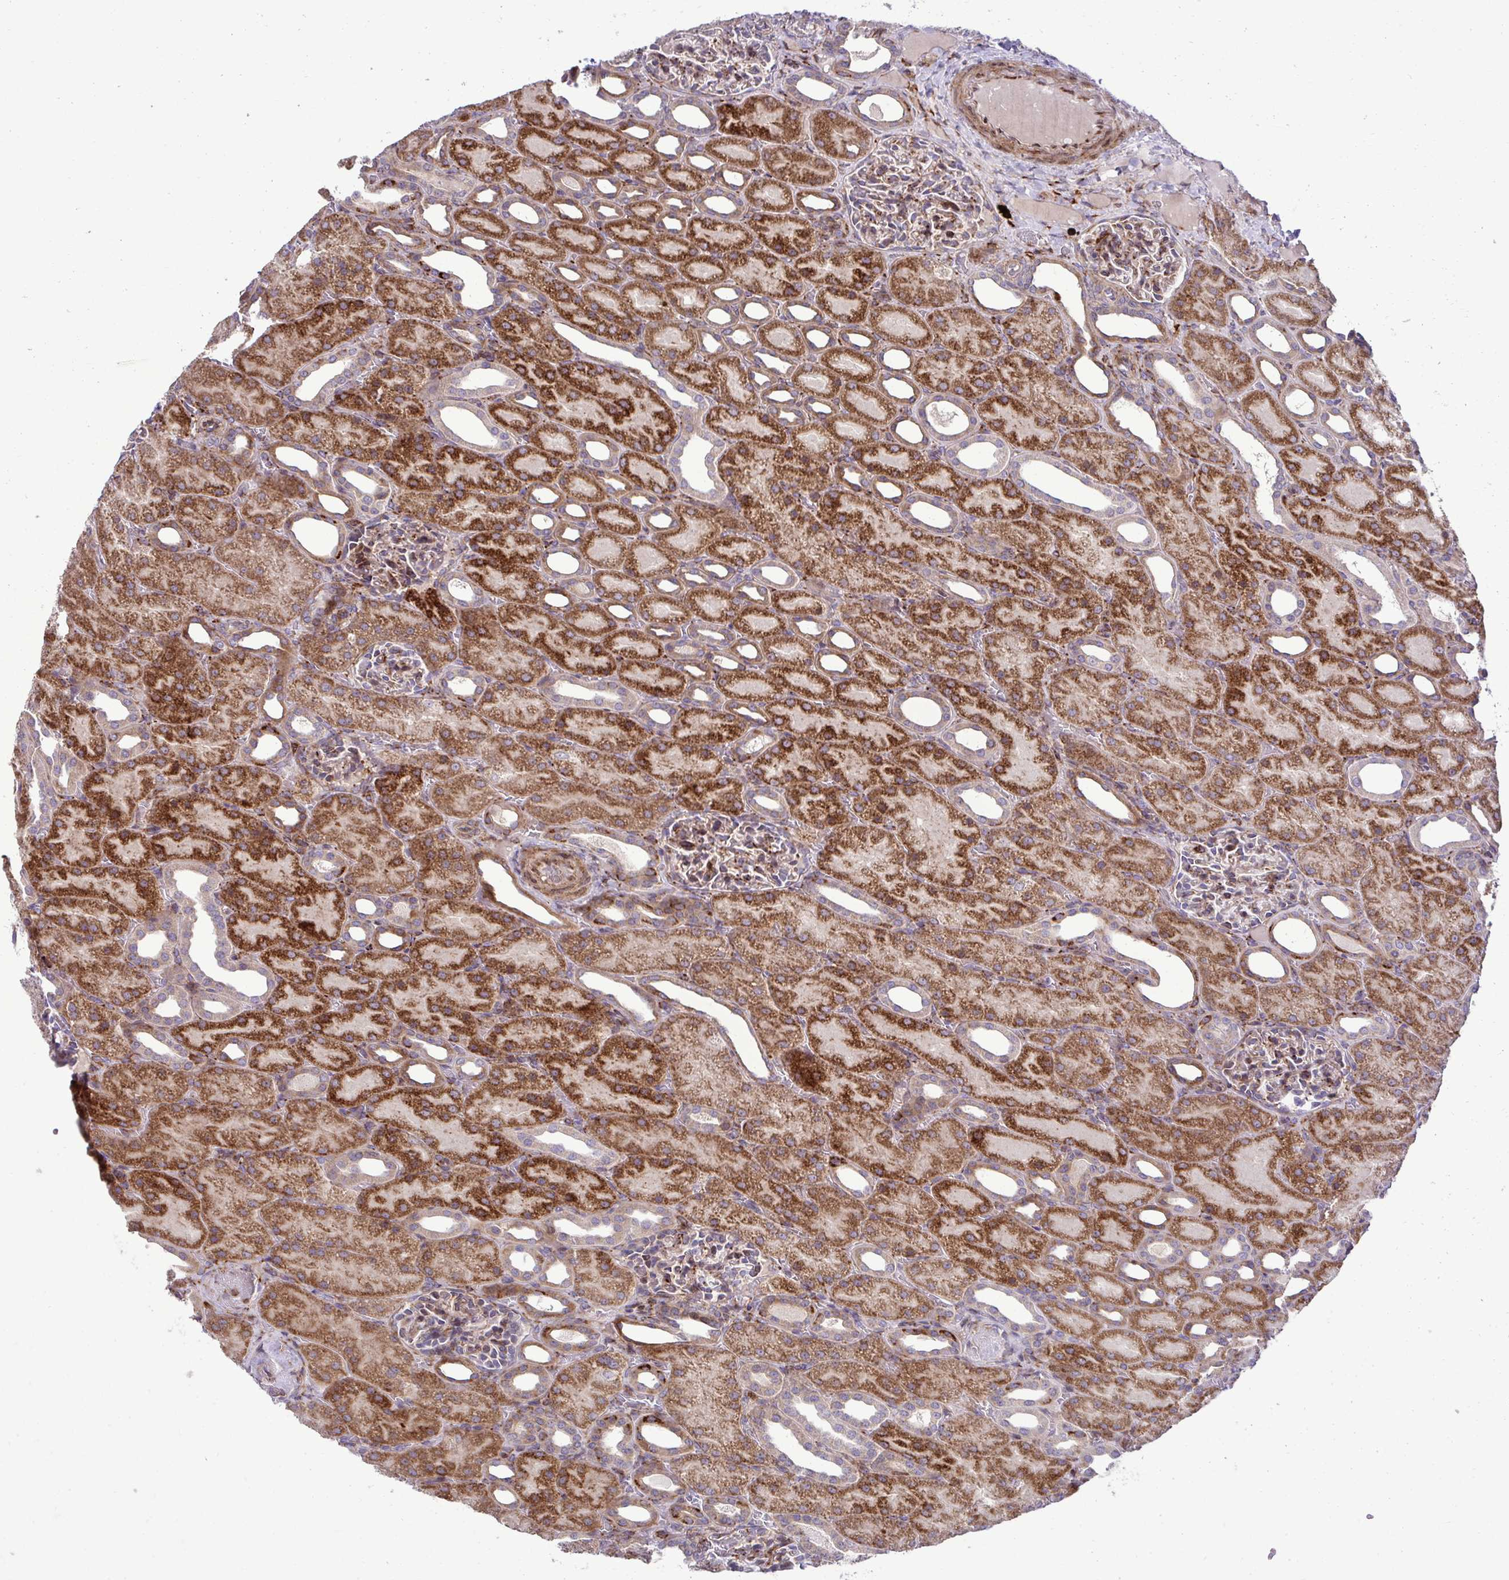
{"staining": {"intensity": "moderate", "quantity": "25%-75%", "location": "cytoplasmic/membranous"}, "tissue": "kidney", "cell_type": "Cells in glomeruli", "image_type": "normal", "snomed": [{"axis": "morphology", "description": "Normal tissue, NOS"}, {"axis": "topography", "description": "Kidney"}], "caption": "Immunohistochemistry (DAB (3,3'-diaminobenzidine)) staining of benign human kidney shows moderate cytoplasmic/membranous protein expression in about 25%-75% of cells in glomeruli.", "gene": "LIMS1", "patient": {"sex": "male", "age": 2}}